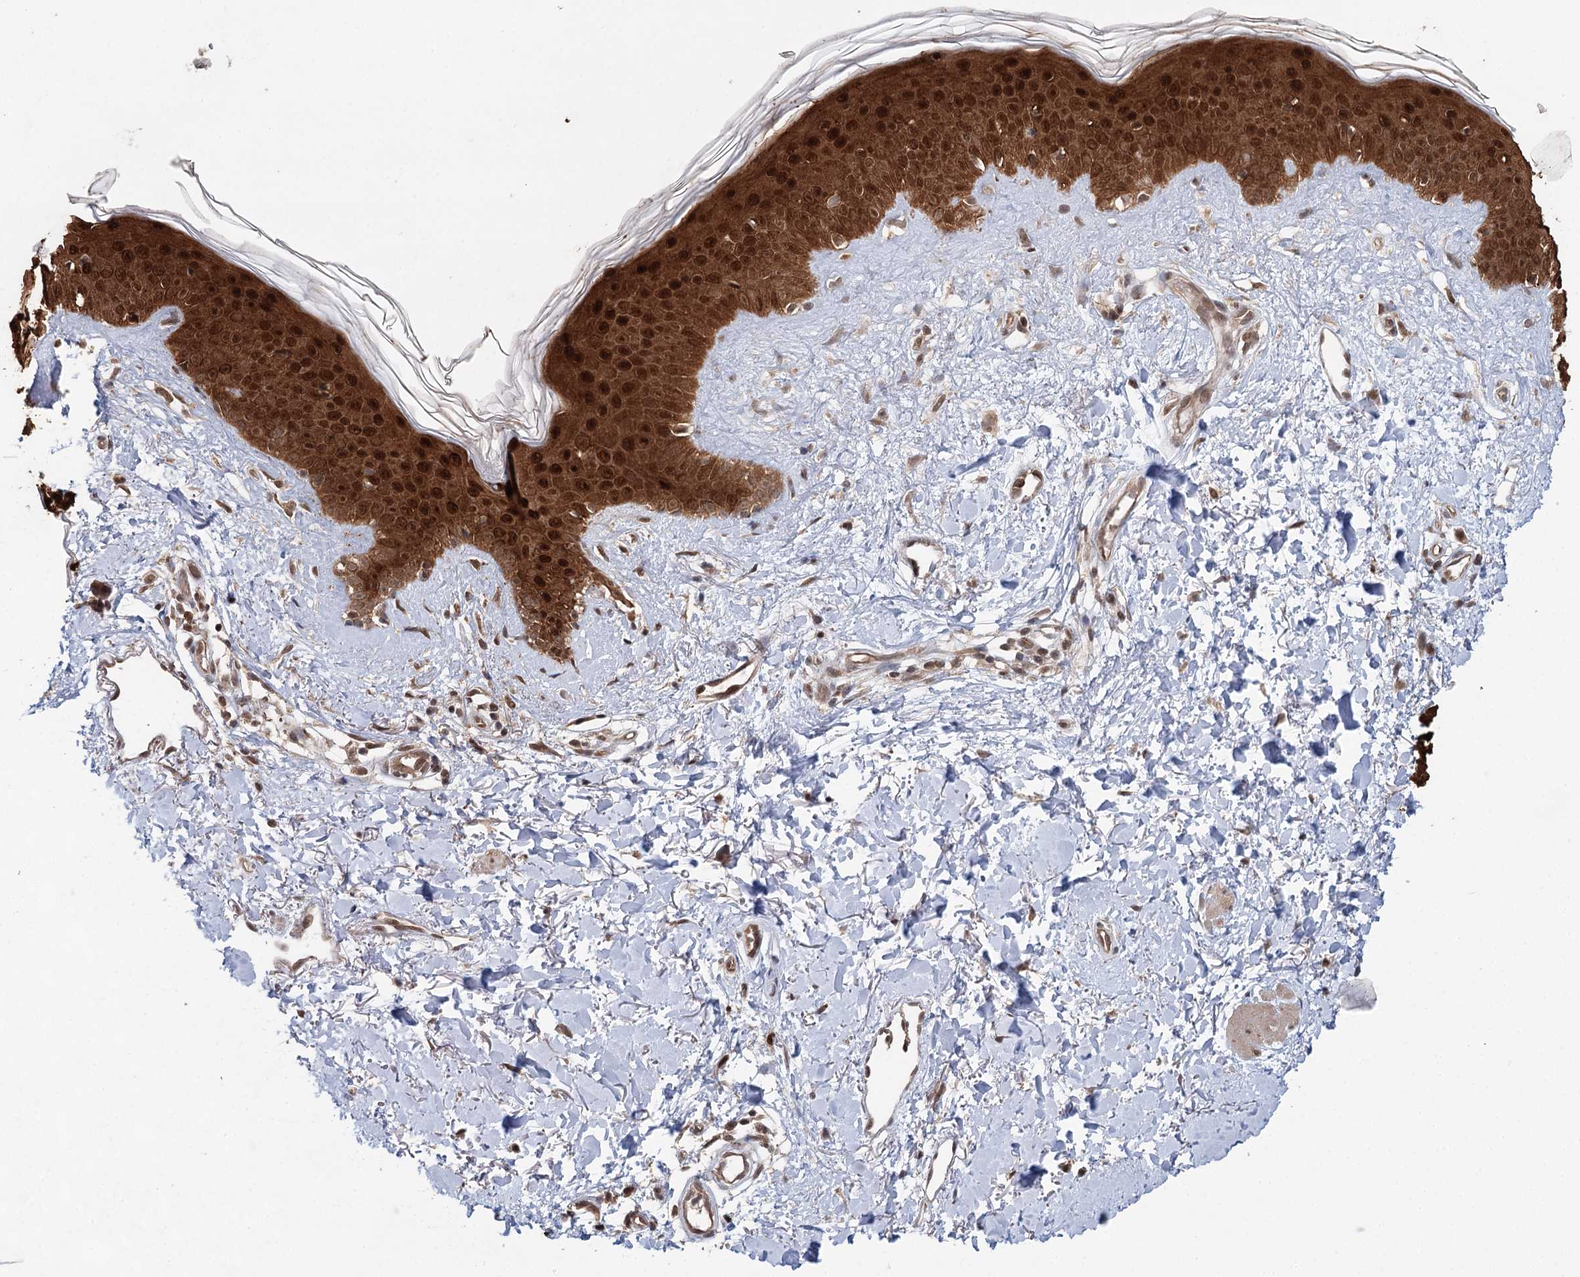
{"staining": {"intensity": "strong", "quantity": ">75%", "location": "cytoplasmic/membranous,nuclear"}, "tissue": "skin", "cell_type": "Fibroblasts", "image_type": "normal", "snomed": [{"axis": "morphology", "description": "Normal tissue, NOS"}, {"axis": "topography", "description": "Skin"}], "caption": "Protein analysis of benign skin exhibits strong cytoplasmic/membranous,nuclear positivity in approximately >75% of fibroblasts. Nuclei are stained in blue.", "gene": "N6AMT1", "patient": {"sex": "female", "age": 58}}